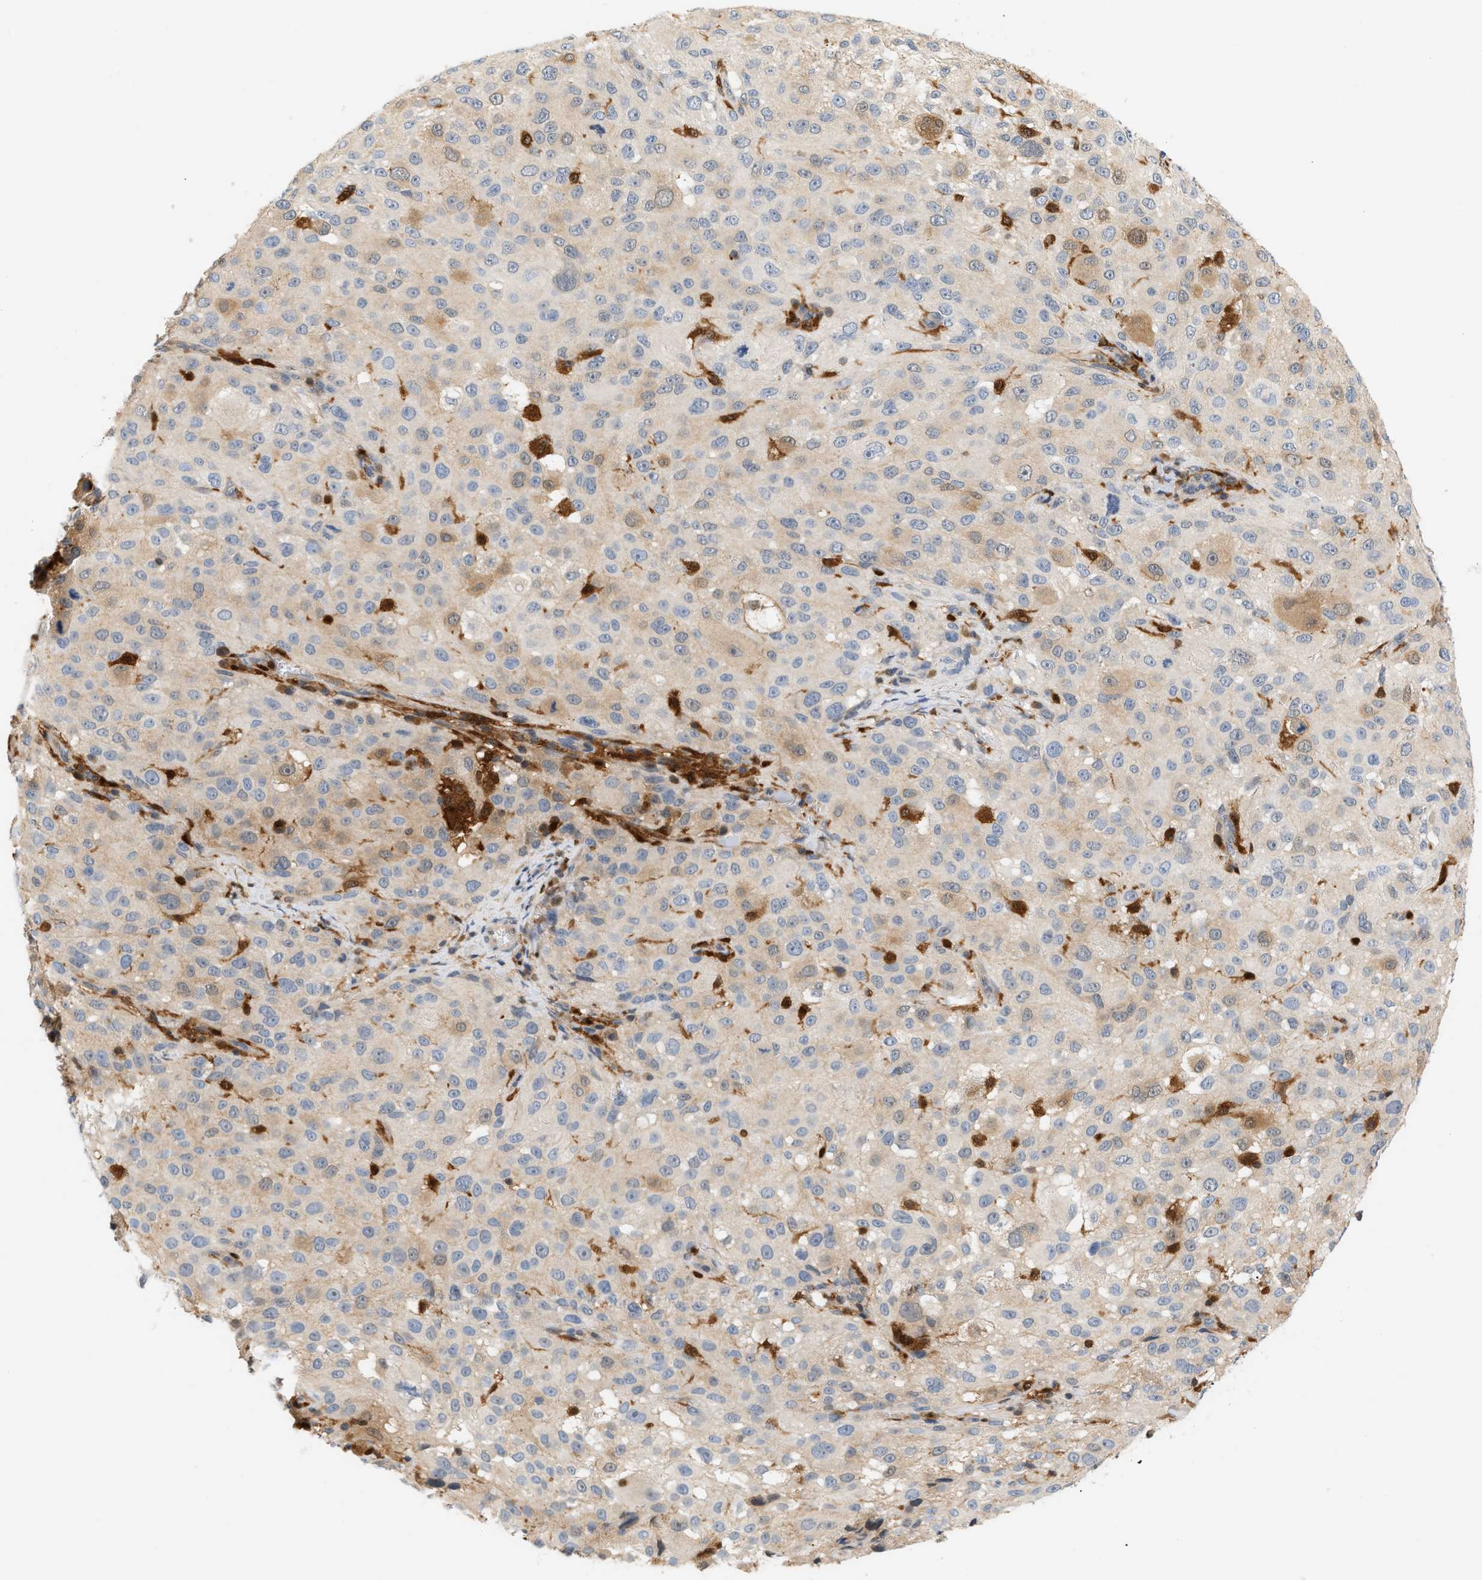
{"staining": {"intensity": "weak", "quantity": "<25%", "location": "cytoplasmic/membranous"}, "tissue": "melanoma", "cell_type": "Tumor cells", "image_type": "cancer", "snomed": [{"axis": "morphology", "description": "Necrosis, NOS"}, {"axis": "morphology", "description": "Malignant melanoma, NOS"}, {"axis": "topography", "description": "Skin"}], "caption": "Protein analysis of melanoma shows no significant expression in tumor cells. (Immunohistochemistry, brightfield microscopy, high magnification).", "gene": "PYCARD", "patient": {"sex": "female", "age": 87}}